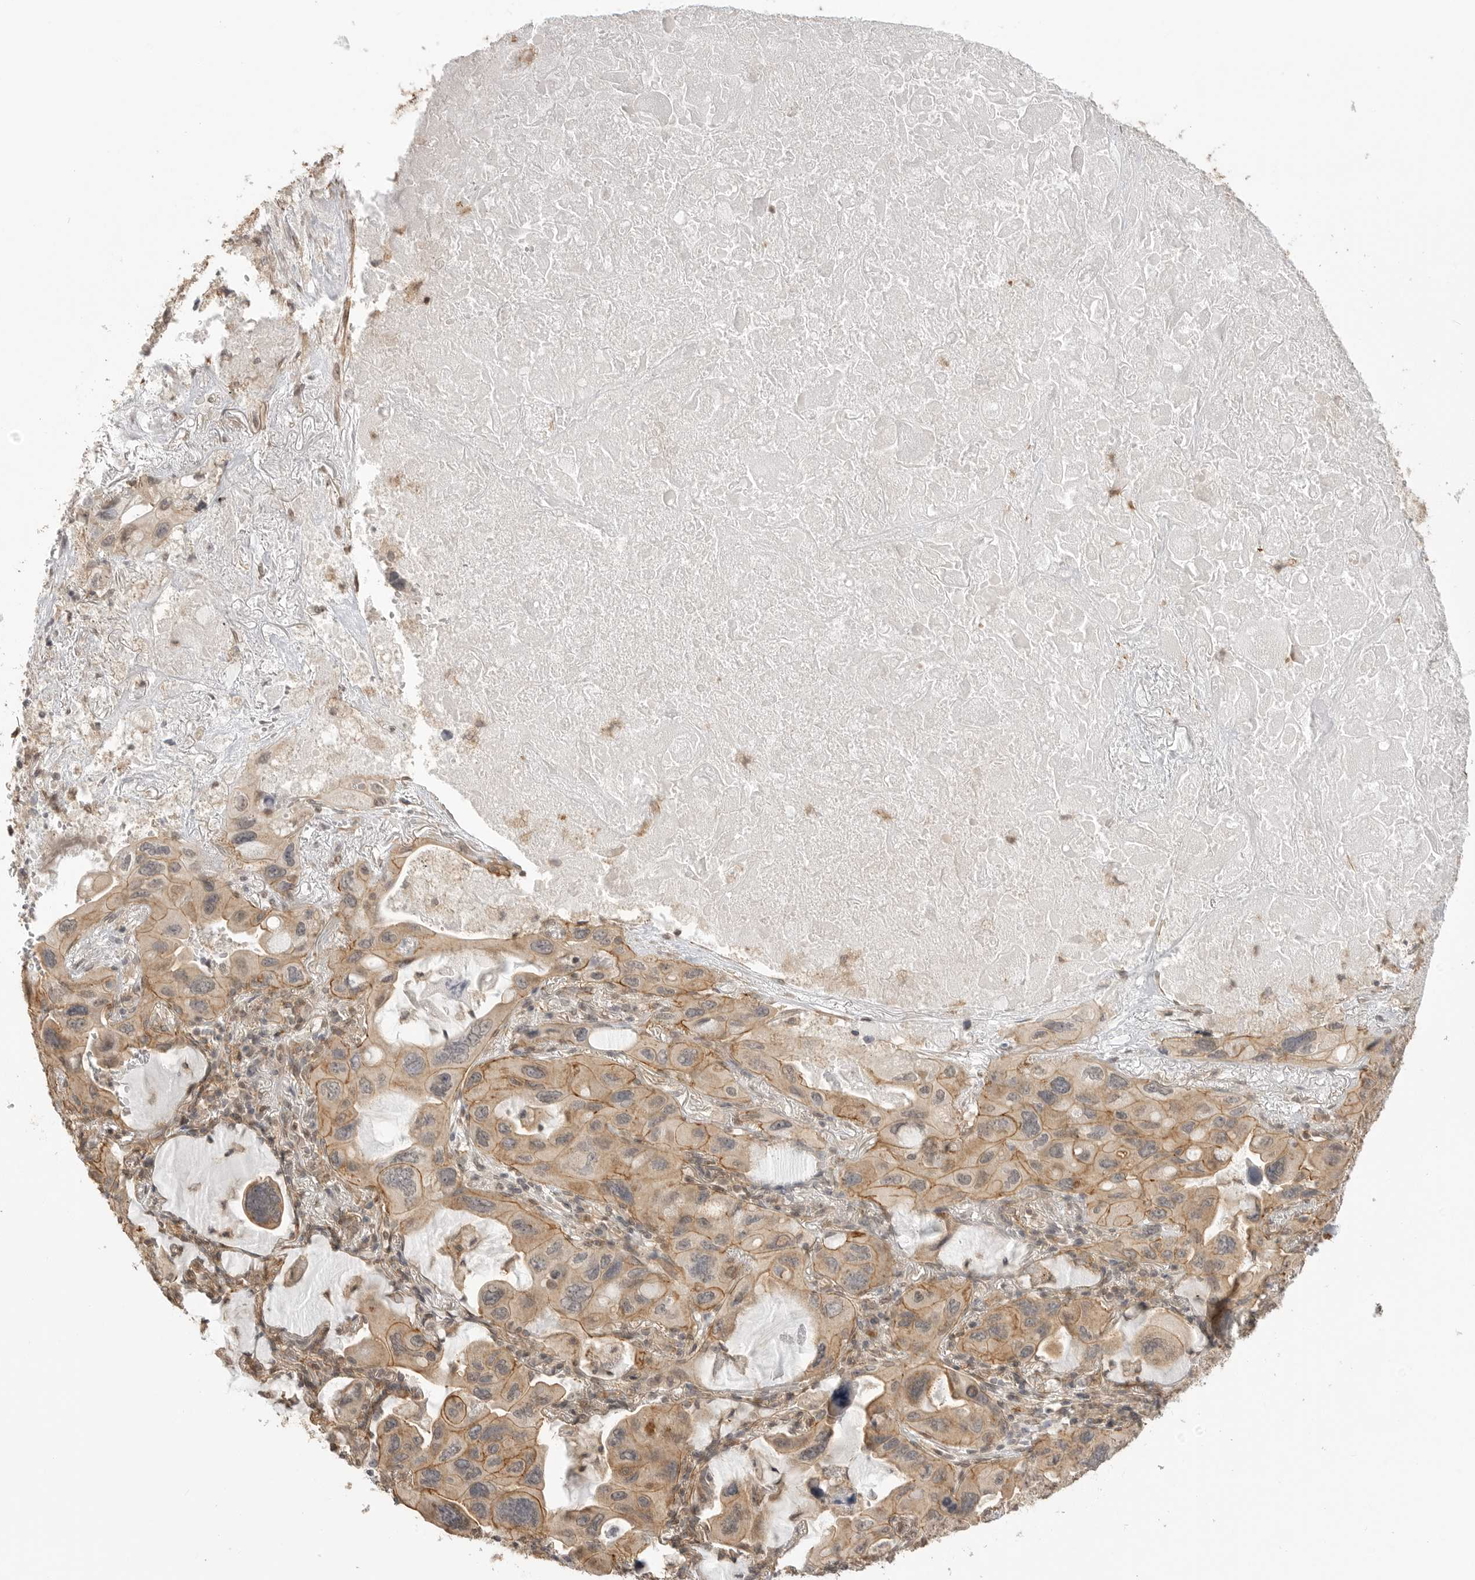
{"staining": {"intensity": "moderate", "quantity": ">75%", "location": "cytoplasmic/membranous"}, "tissue": "lung cancer", "cell_type": "Tumor cells", "image_type": "cancer", "snomed": [{"axis": "morphology", "description": "Squamous cell carcinoma, NOS"}, {"axis": "topography", "description": "Lung"}], "caption": "Protein expression by IHC reveals moderate cytoplasmic/membranous expression in approximately >75% of tumor cells in lung cancer.", "gene": "GPC2", "patient": {"sex": "female", "age": 73}}